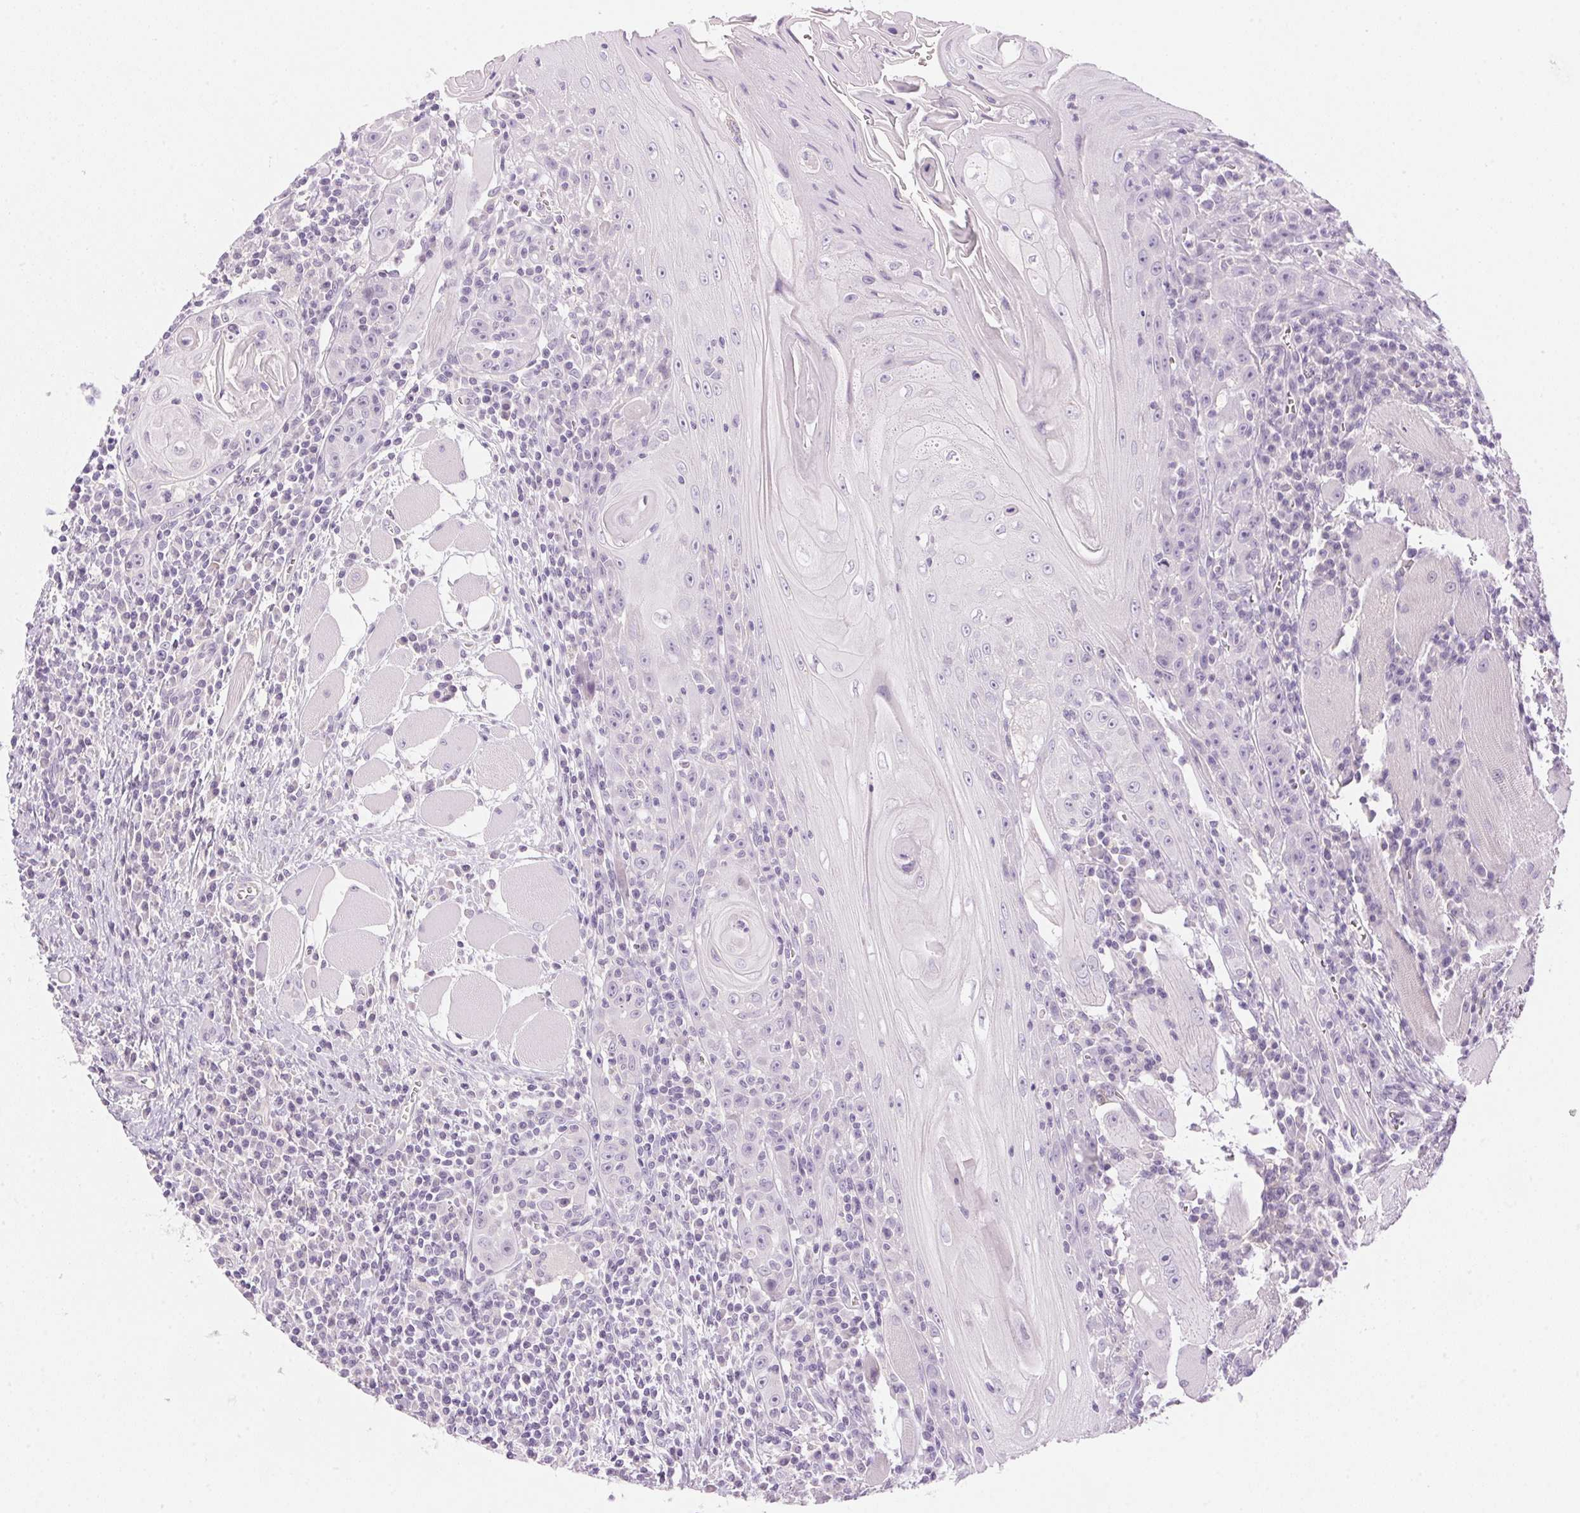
{"staining": {"intensity": "negative", "quantity": "none", "location": "none"}, "tissue": "head and neck cancer", "cell_type": "Tumor cells", "image_type": "cancer", "snomed": [{"axis": "morphology", "description": "Normal tissue, NOS"}, {"axis": "morphology", "description": "Squamous cell carcinoma, NOS"}, {"axis": "topography", "description": "Oral tissue"}, {"axis": "topography", "description": "Head-Neck"}], "caption": "This is a histopathology image of immunohistochemistry (IHC) staining of head and neck squamous cell carcinoma, which shows no staining in tumor cells. (Immunohistochemistry (ihc), brightfield microscopy, high magnification).", "gene": "HSD17B2", "patient": {"sex": "male", "age": 52}}